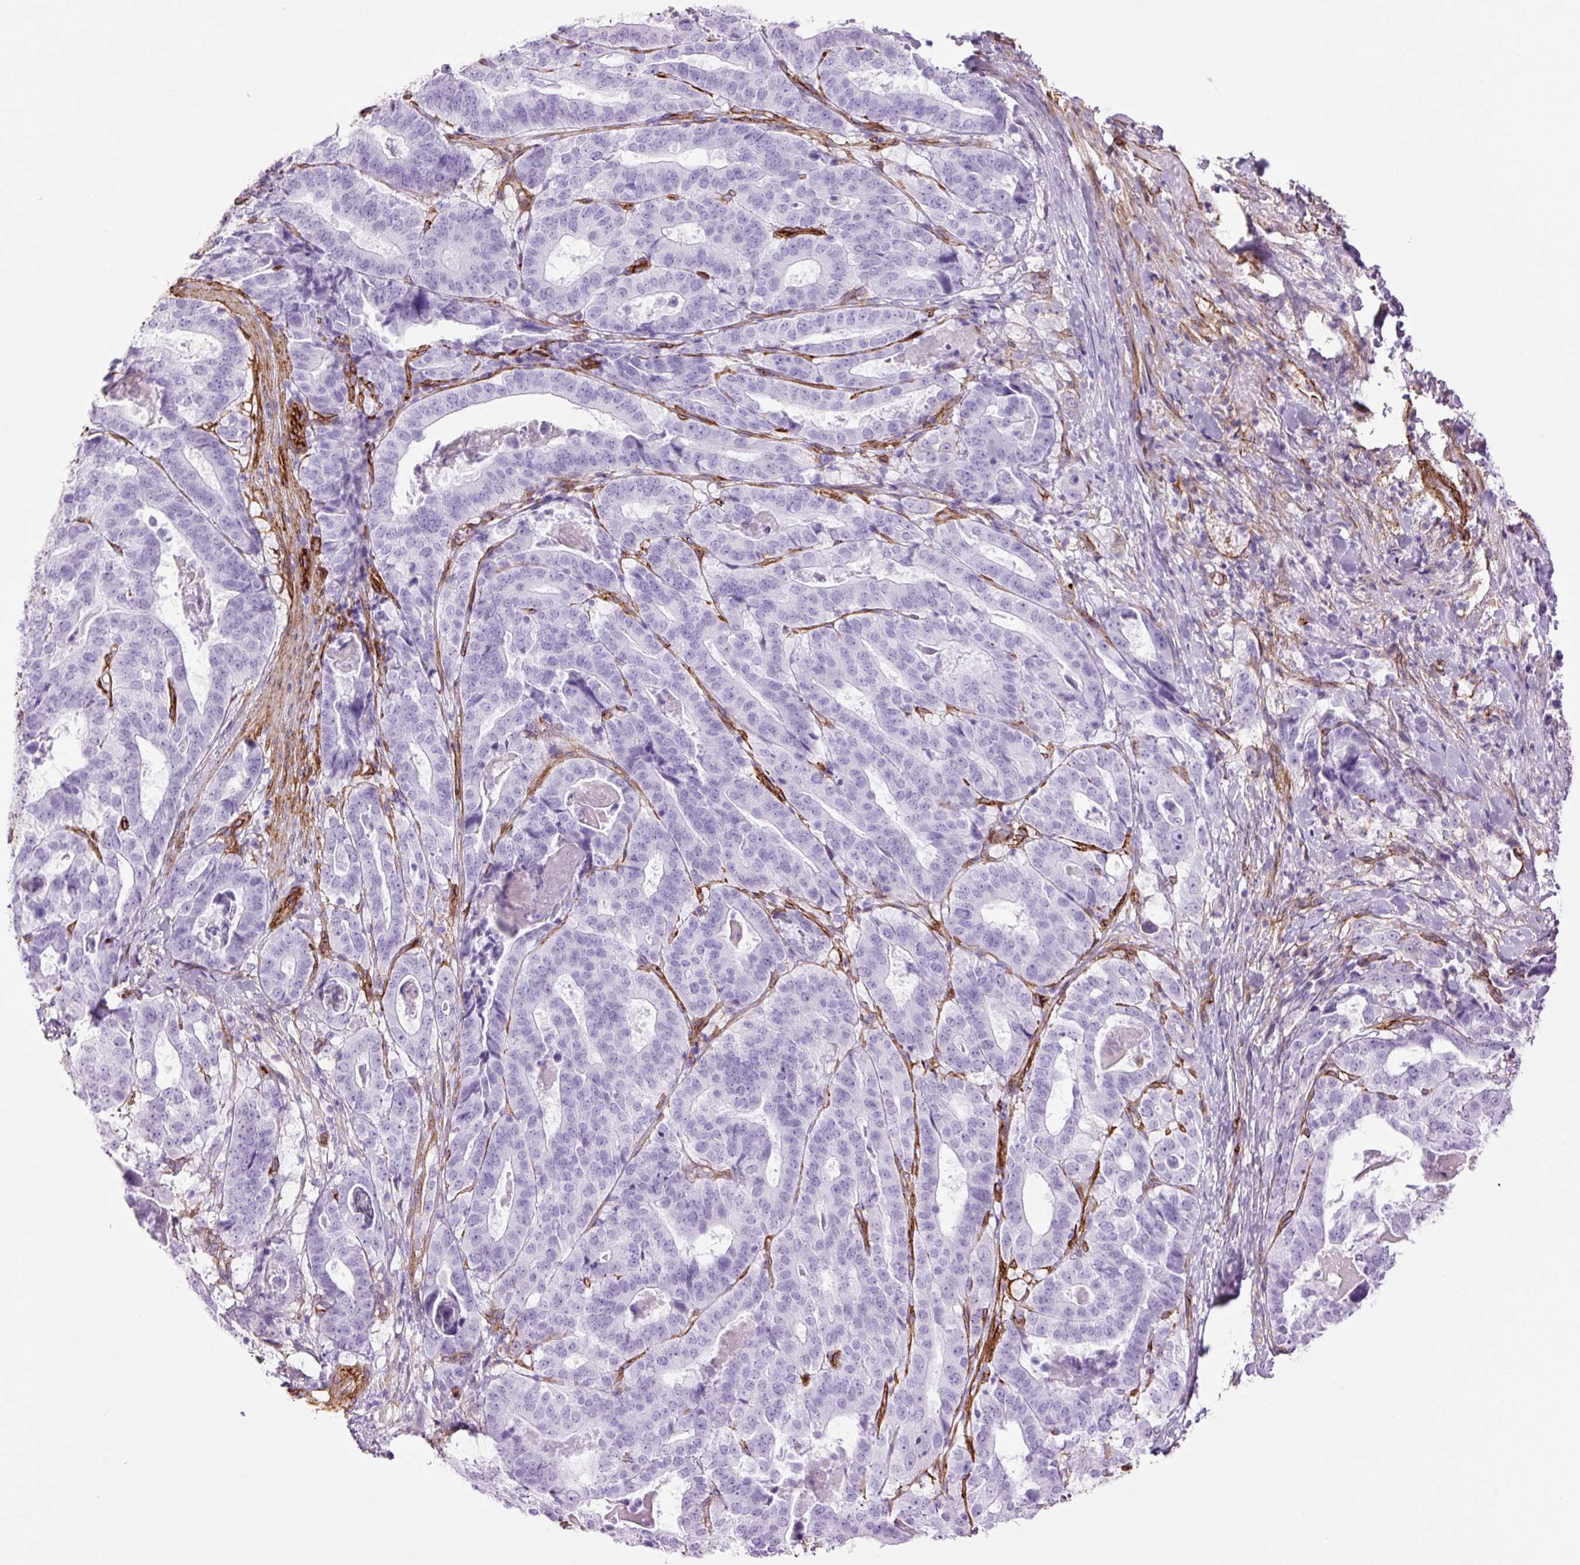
{"staining": {"intensity": "negative", "quantity": "none", "location": "none"}, "tissue": "stomach cancer", "cell_type": "Tumor cells", "image_type": "cancer", "snomed": [{"axis": "morphology", "description": "Adenocarcinoma, NOS"}, {"axis": "topography", "description": "Stomach"}], "caption": "The micrograph exhibits no staining of tumor cells in stomach adenocarcinoma. (DAB (3,3'-diaminobenzidine) immunohistochemistry (IHC) with hematoxylin counter stain).", "gene": "CAV1", "patient": {"sex": "male", "age": 48}}